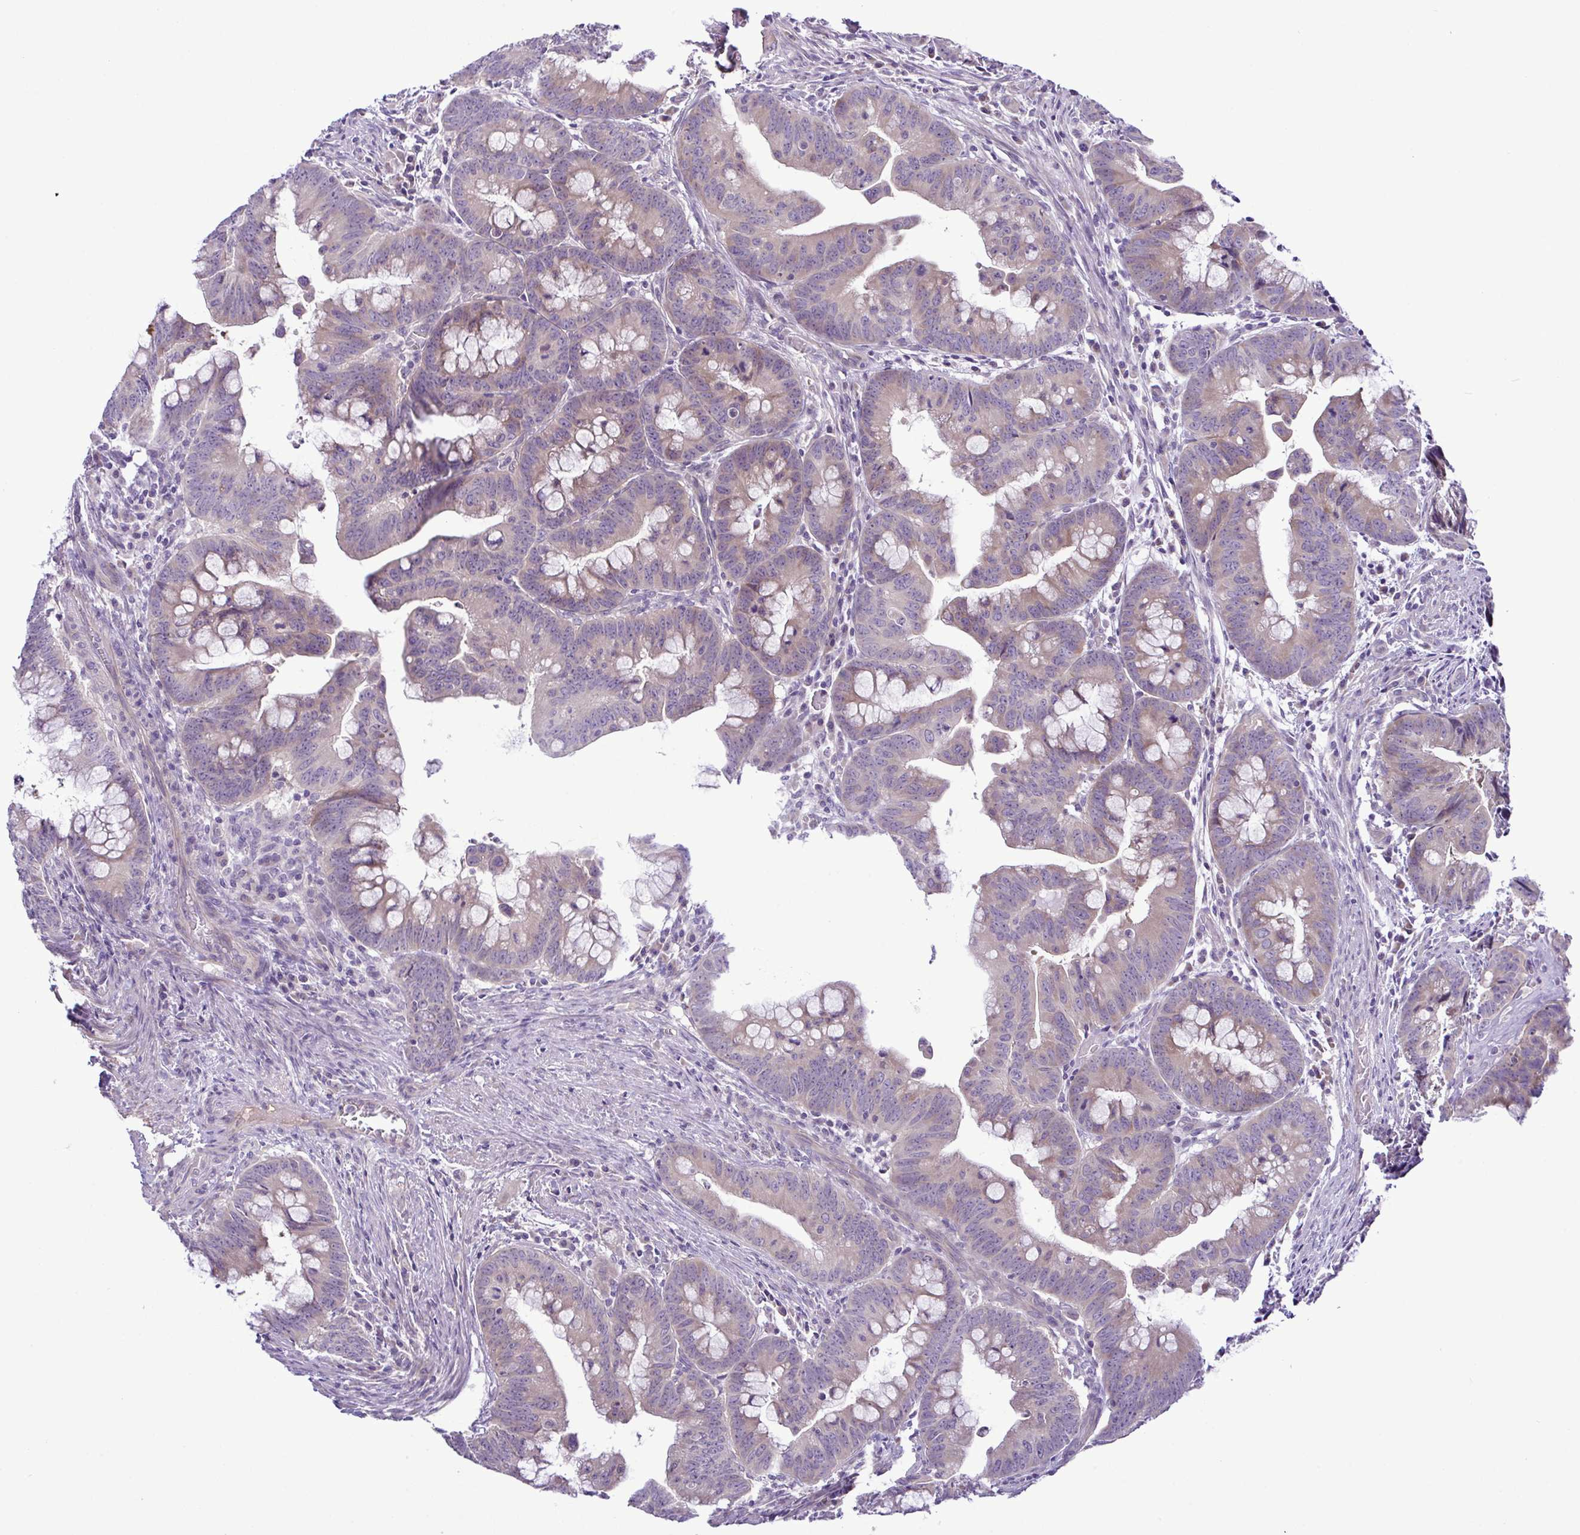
{"staining": {"intensity": "moderate", "quantity": "25%-75%", "location": "cytoplasmic/membranous"}, "tissue": "colorectal cancer", "cell_type": "Tumor cells", "image_type": "cancer", "snomed": [{"axis": "morphology", "description": "Adenocarcinoma, NOS"}, {"axis": "topography", "description": "Colon"}], "caption": "High-power microscopy captured an immunohistochemistry (IHC) photomicrograph of colorectal cancer (adenocarcinoma), revealing moderate cytoplasmic/membranous staining in approximately 25%-75% of tumor cells.", "gene": "SYNPO2L", "patient": {"sex": "male", "age": 62}}